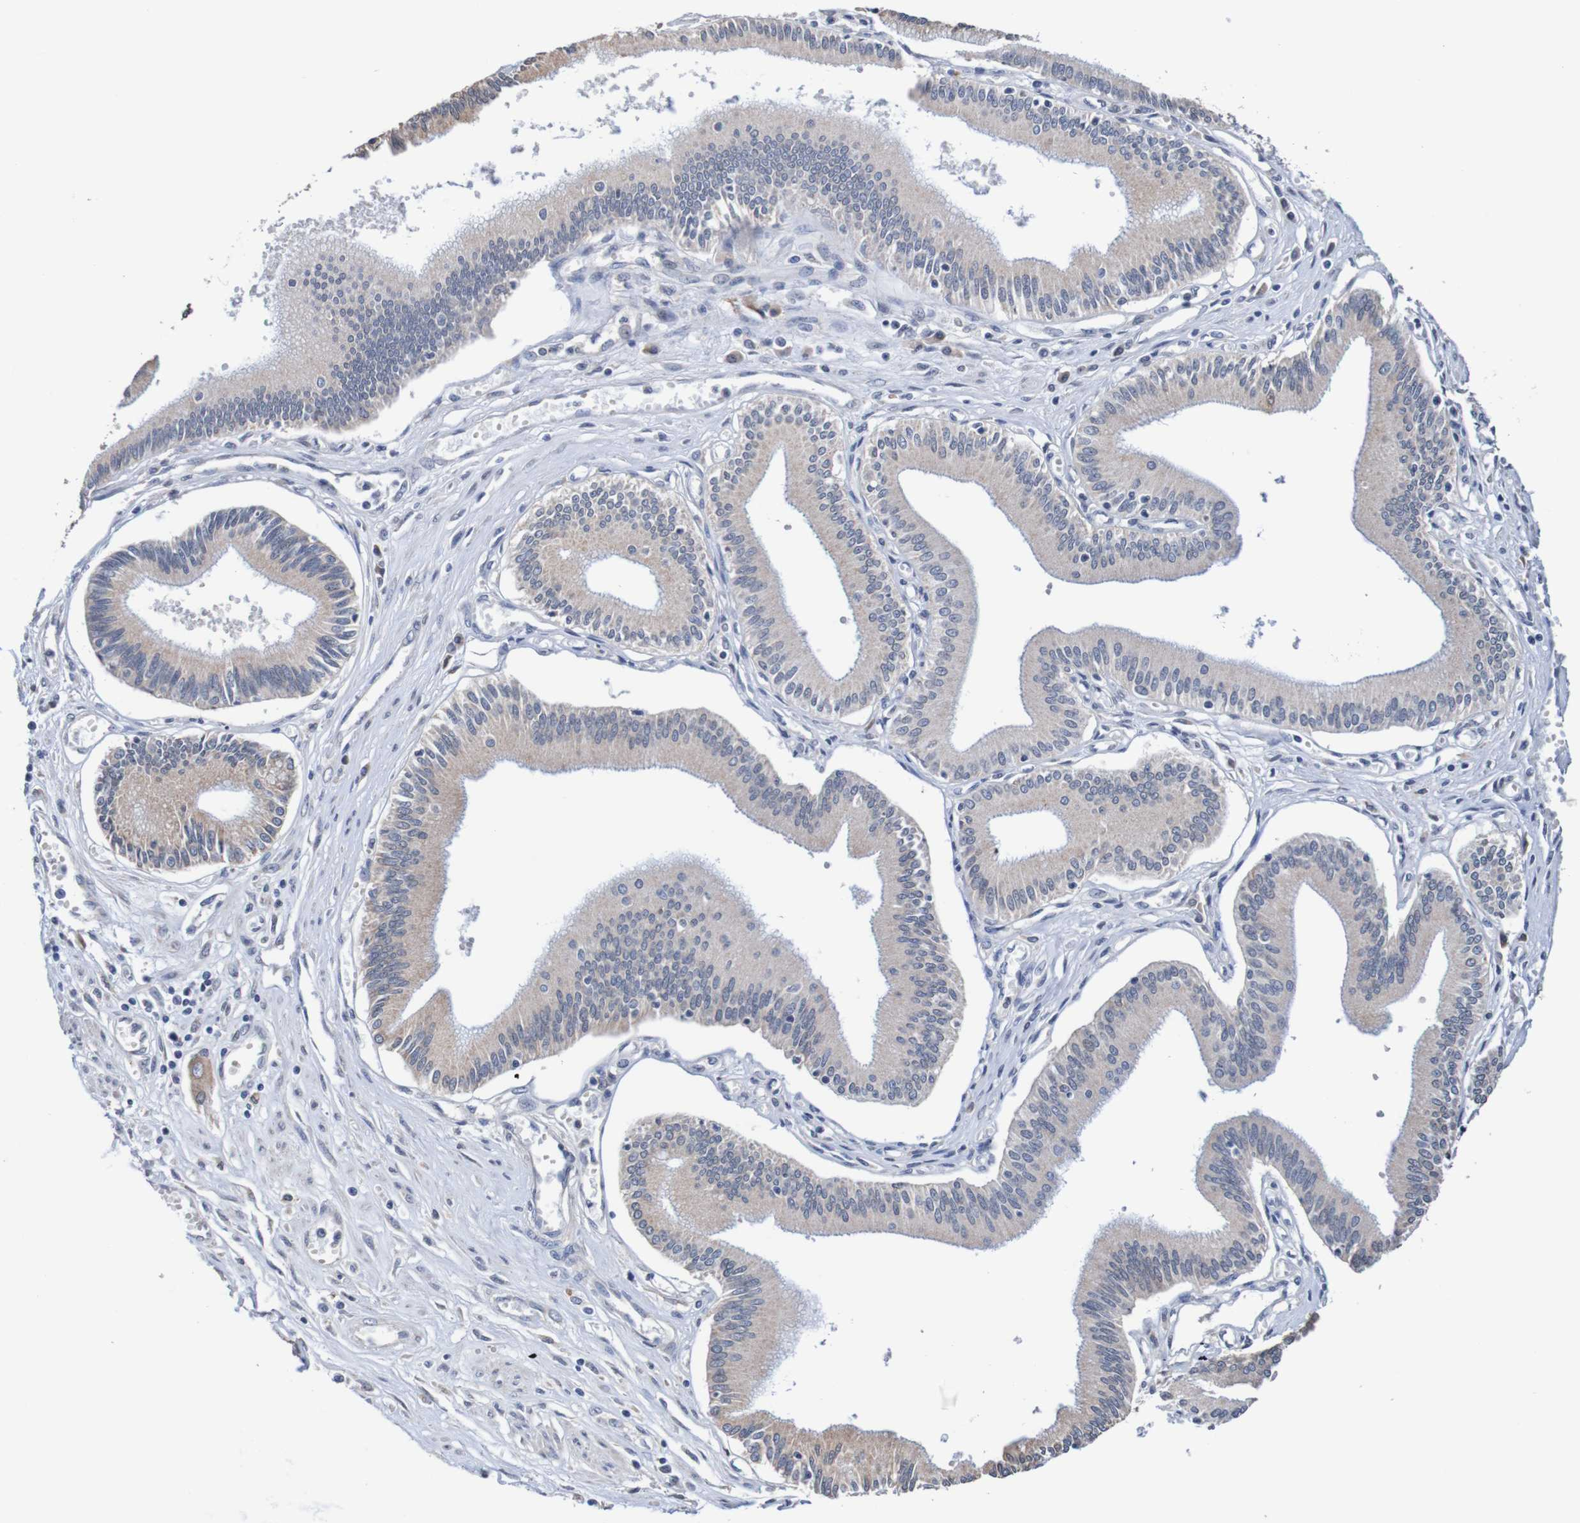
{"staining": {"intensity": "weak", "quantity": "<25%", "location": "cytoplasmic/membranous"}, "tissue": "pancreatic cancer", "cell_type": "Tumor cells", "image_type": "cancer", "snomed": [{"axis": "morphology", "description": "Adenocarcinoma, NOS"}, {"axis": "topography", "description": "Pancreas"}], "caption": "Pancreatic cancer was stained to show a protein in brown. There is no significant positivity in tumor cells.", "gene": "FIBP", "patient": {"sex": "male", "age": 56}}